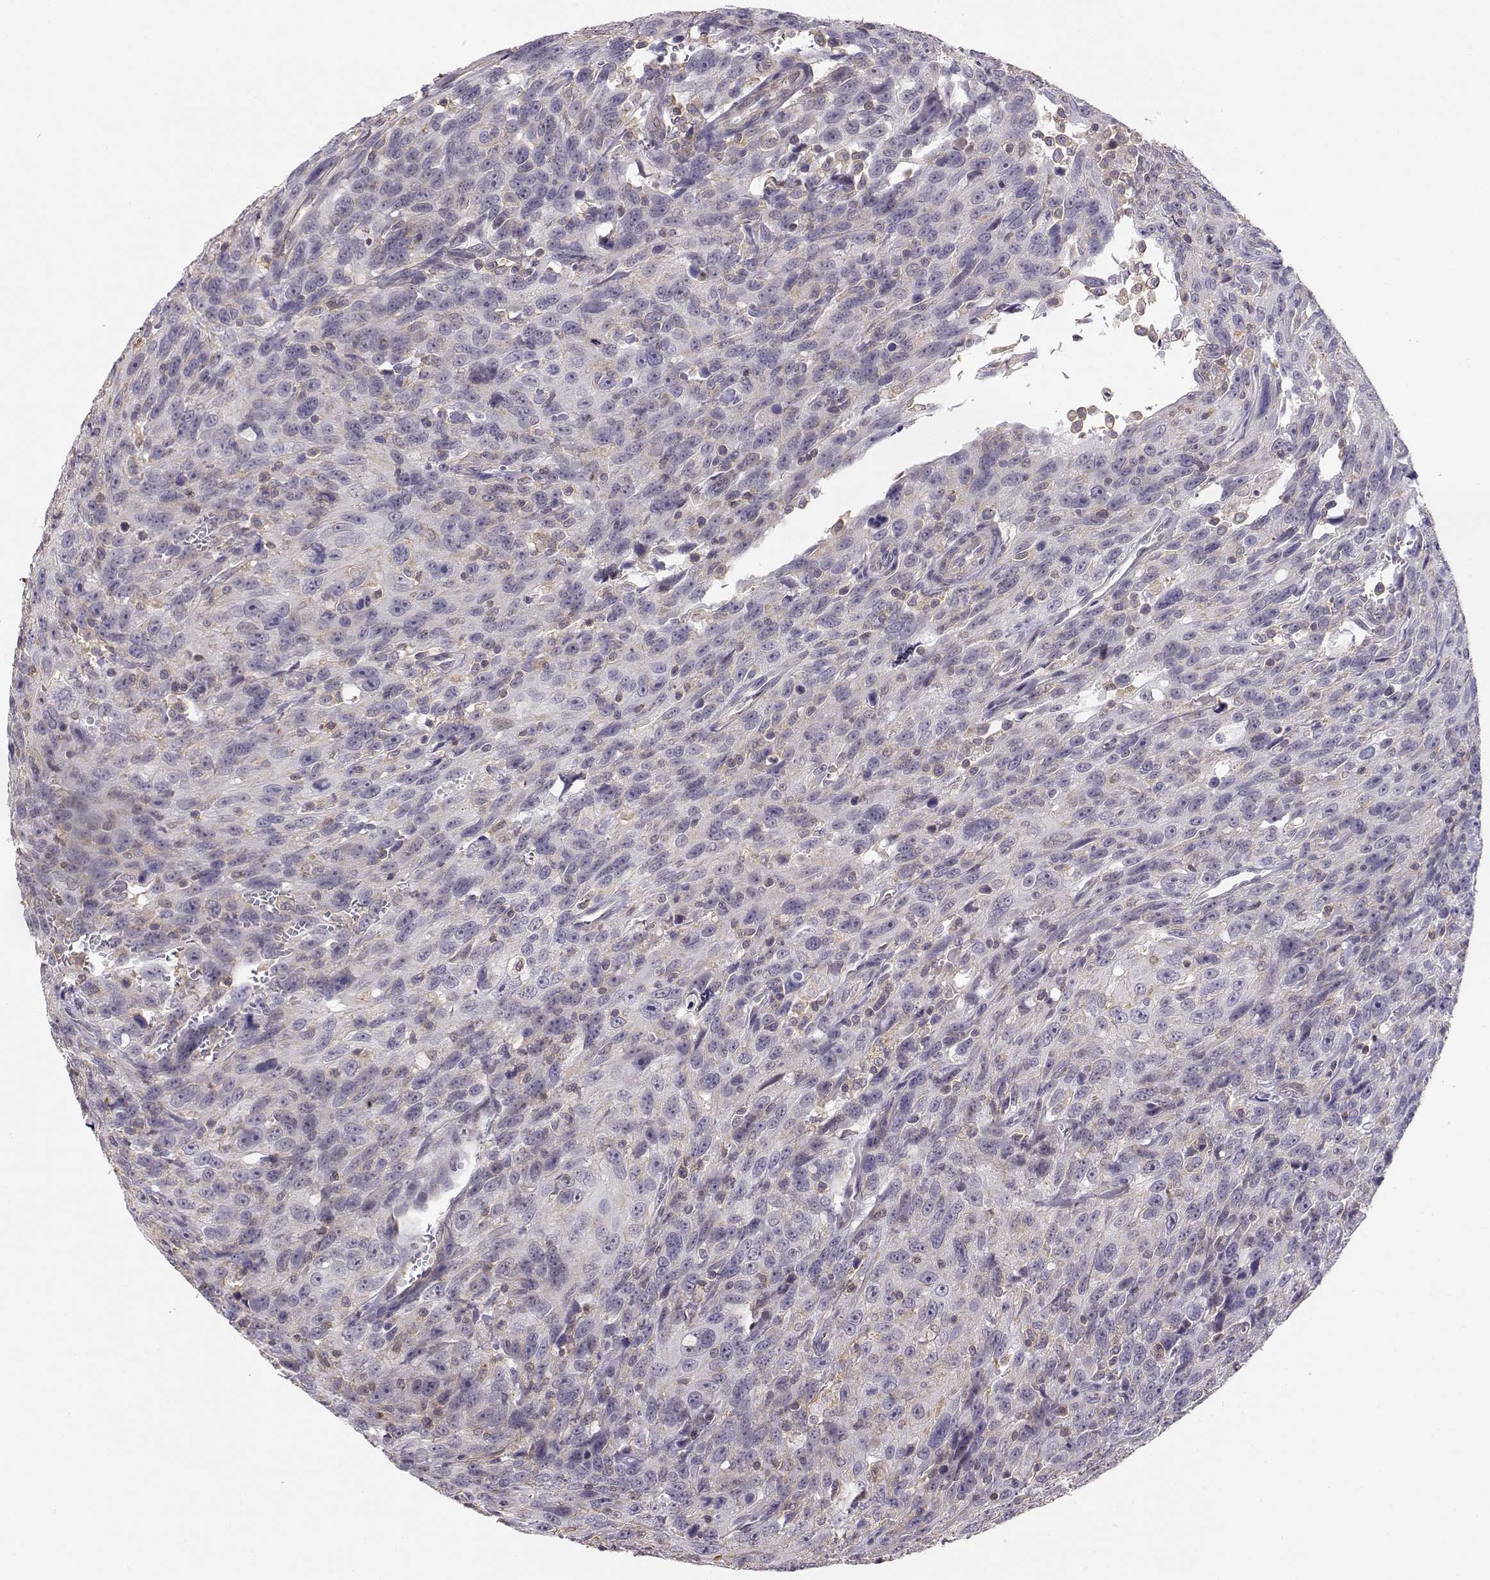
{"staining": {"intensity": "negative", "quantity": "none", "location": "none"}, "tissue": "urothelial cancer", "cell_type": "Tumor cells", "image_type": "cancer", "snomed": [{"axis": "morphology", "description": "Urothelial carcinoma, NOS"}, {"axis": "morphology", "description": "Urothelial carcinoma, High grade"}, {"axis": "topography", "description": "Urinary bladder"}], "caption": "This photomicrograph is of high-grade urothelial carcinoma stained with immunohistochemistry (IHC) to label a protein in brown with the nuclei are counter-stained blue. There is no staining in tumor cells.", "gene": "DAPL1", "patient": {"sex": "female", "age": 73}}